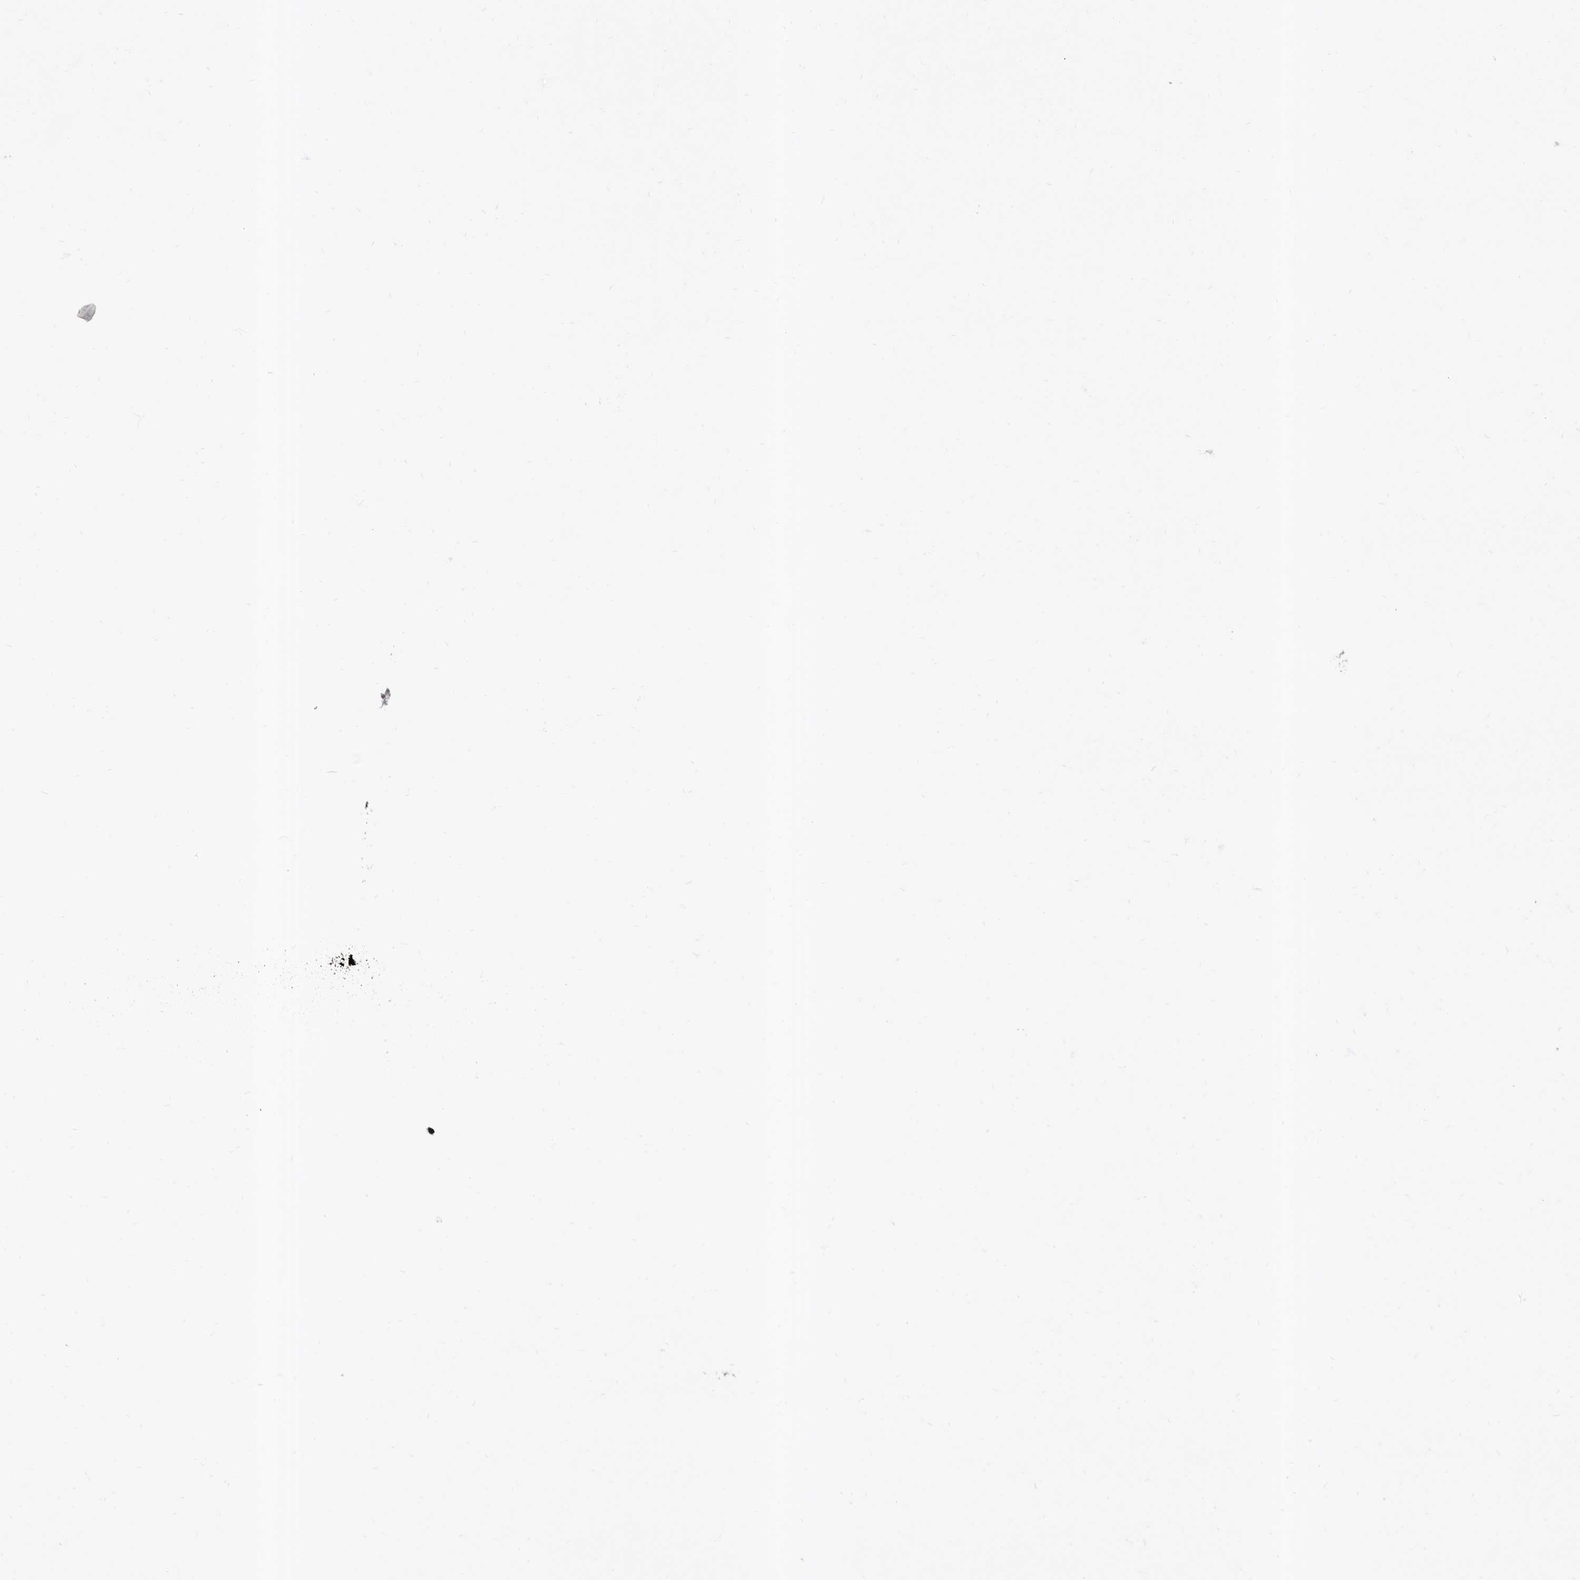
{"staining": {"intensity": "moderate", "quantity": ">75%", "location": "nuclear"}, "tissue": "cervical cancer", "cell_type": "Tumor cells", "image_type": "cancer", "snomed": [{"axis": "morphology", "description": "Squamous cell carcinoma, NOS"}, {"axis": "topography", "description": "Cervix"}], "caption": "Immunohistochemical staining of human cervical squamous cell carcinoma reveals medium levels of moderate nuclear protein positivity in approximately >75% of tumor cells.", "gene": "ZNF326", "patient": {"sex": "female", "age": 74}}